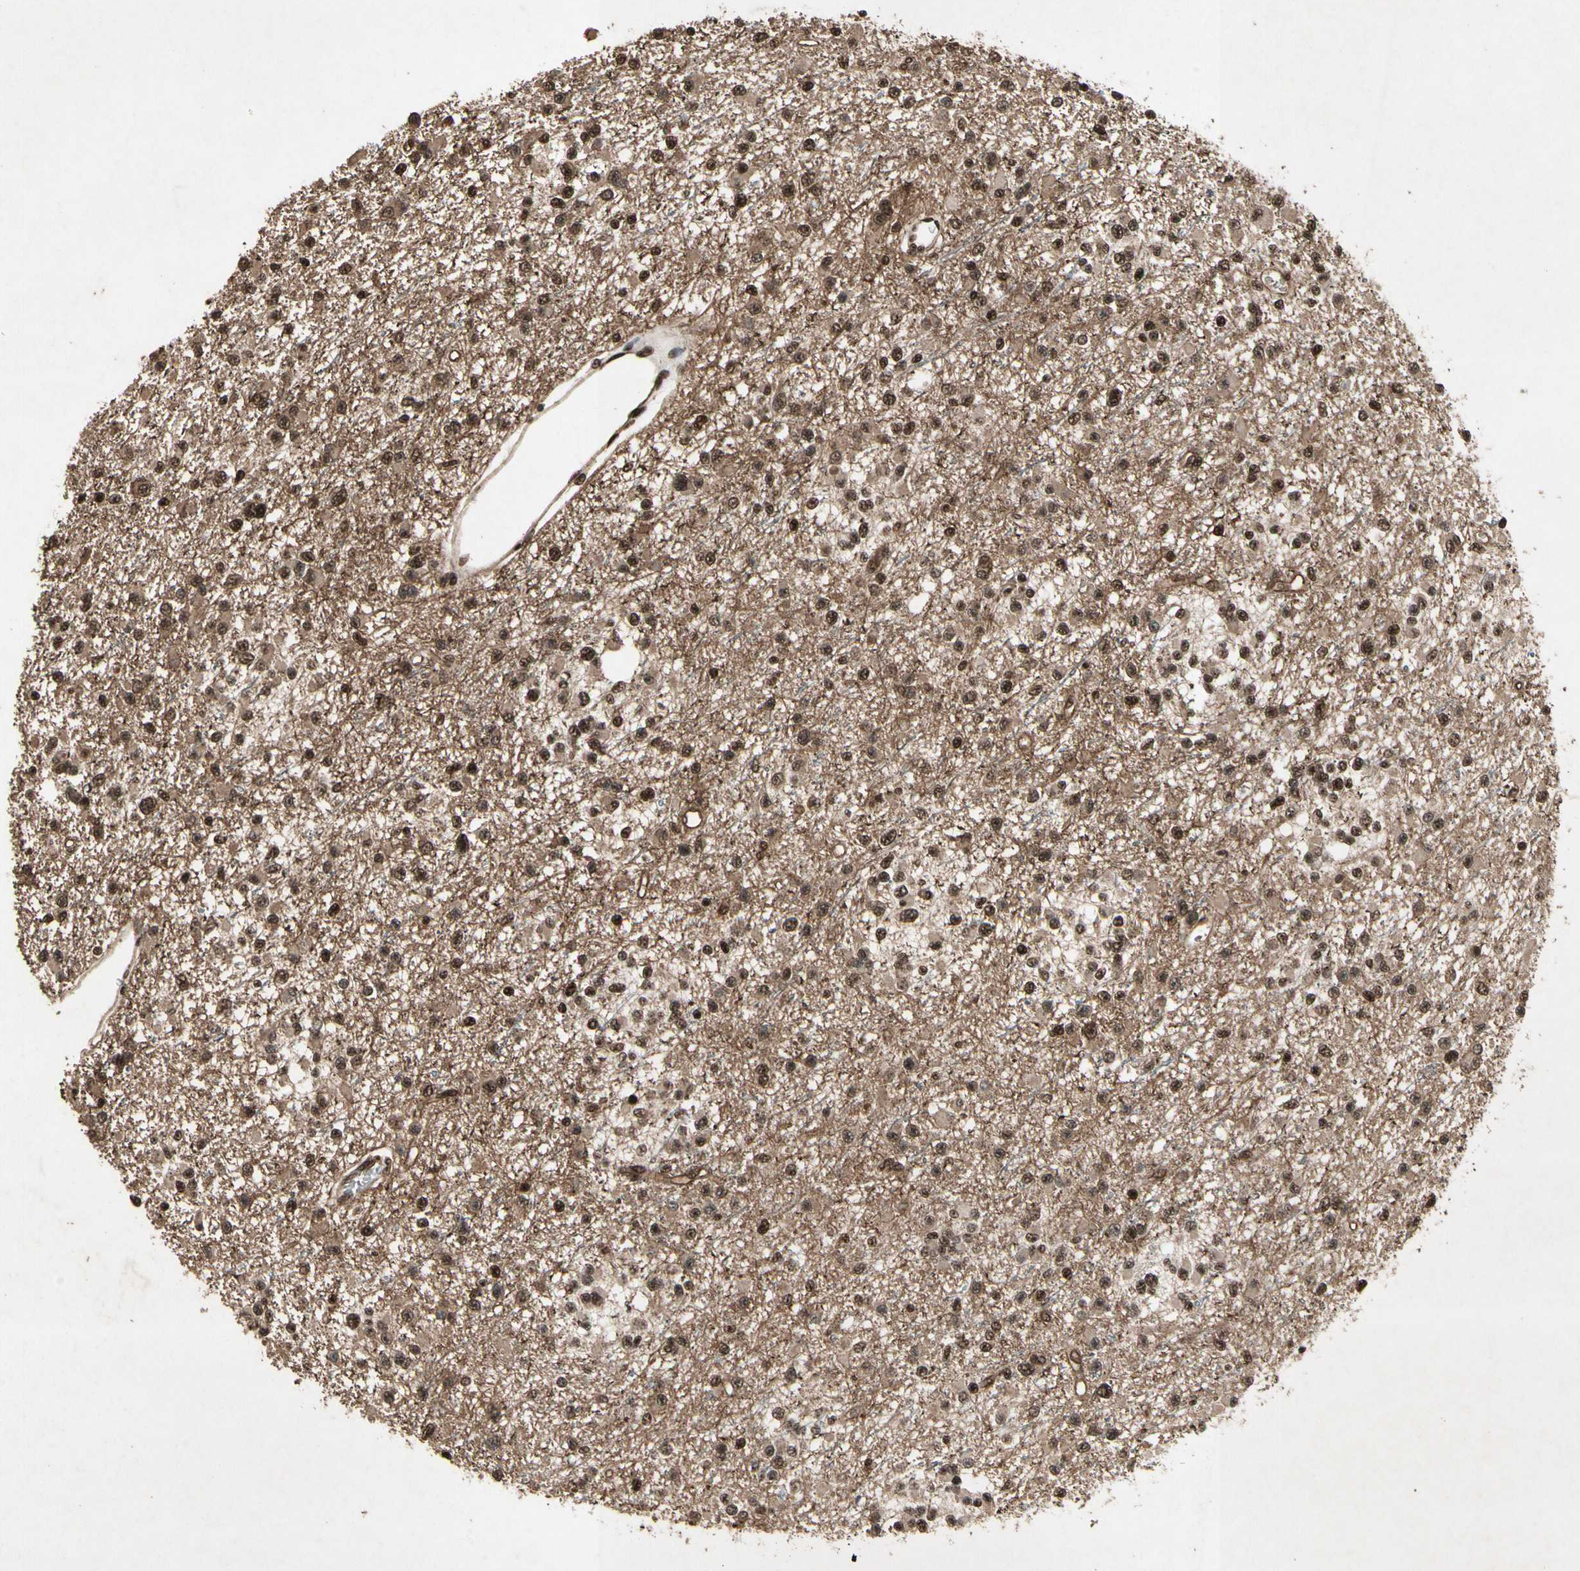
{"staining": {"intensity": "strong", "quantity": ">75%", "location": "nuclear"}, "tissue": "glioma", "cell_type": "Tumor cells", "image_type": "cancer", "snomed": [{"axis": "morphology", "description": "Glioma, malignant, Low grade"}, {"axis": "topography", "description": "Brain"}], "caption": "A high-resolution histopathology image shows immunohistochemistry (IHC) staining of malignant glioma (low-grade), which shows strong nuclear staining in approximately >75% of tumor cells. (Stains: DAB (3,3'-diaminobenzidine) in brown, nuclei in blue, Microscopy: brightfield microscopy at high magnification).", "gene": "TBX2", "patient": {"sex": "female", "age": 22}}